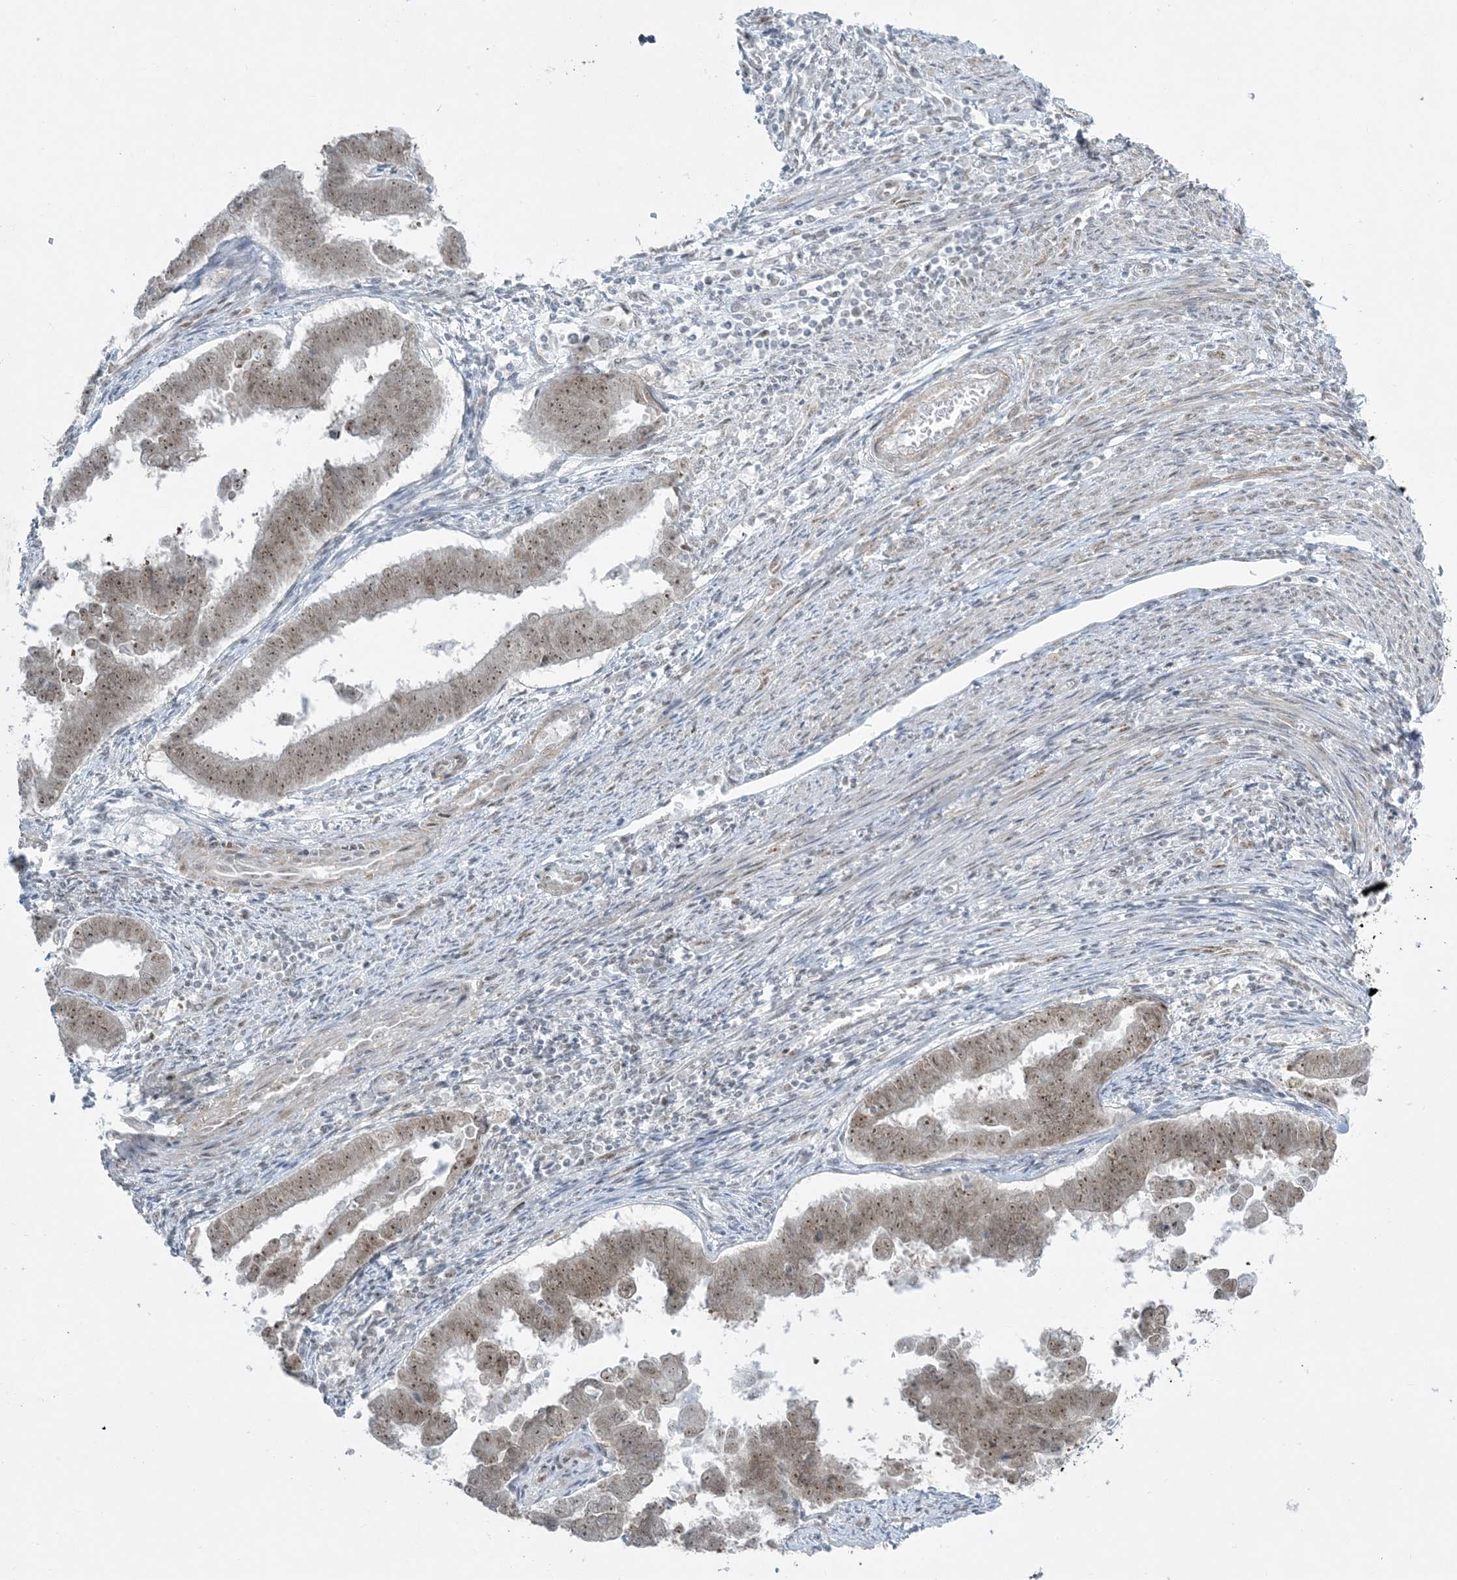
{"staining": {"intensity": "moderate", "quantity": ">75%", "location": "nuclear"}, "tissue": "endometrial cancer", "cell_type": "Tumor cells", "image_type": "cancer", "snomed": [{"axis": "morphology", "description": "Adenocarcinoma, NOS"}, {"axis": "topography", "description": "Endometrium"}], "caption": "Adenocarcinoma (endometrial) stained with immunohistochemistry shows moderate nuclear expression in approximately >75% of tumor cells. (Brightfield microscopy of DAB IHC at high magnification).", "gene": "ZNF787", "patient": {"sex": "female", "age": 75}}